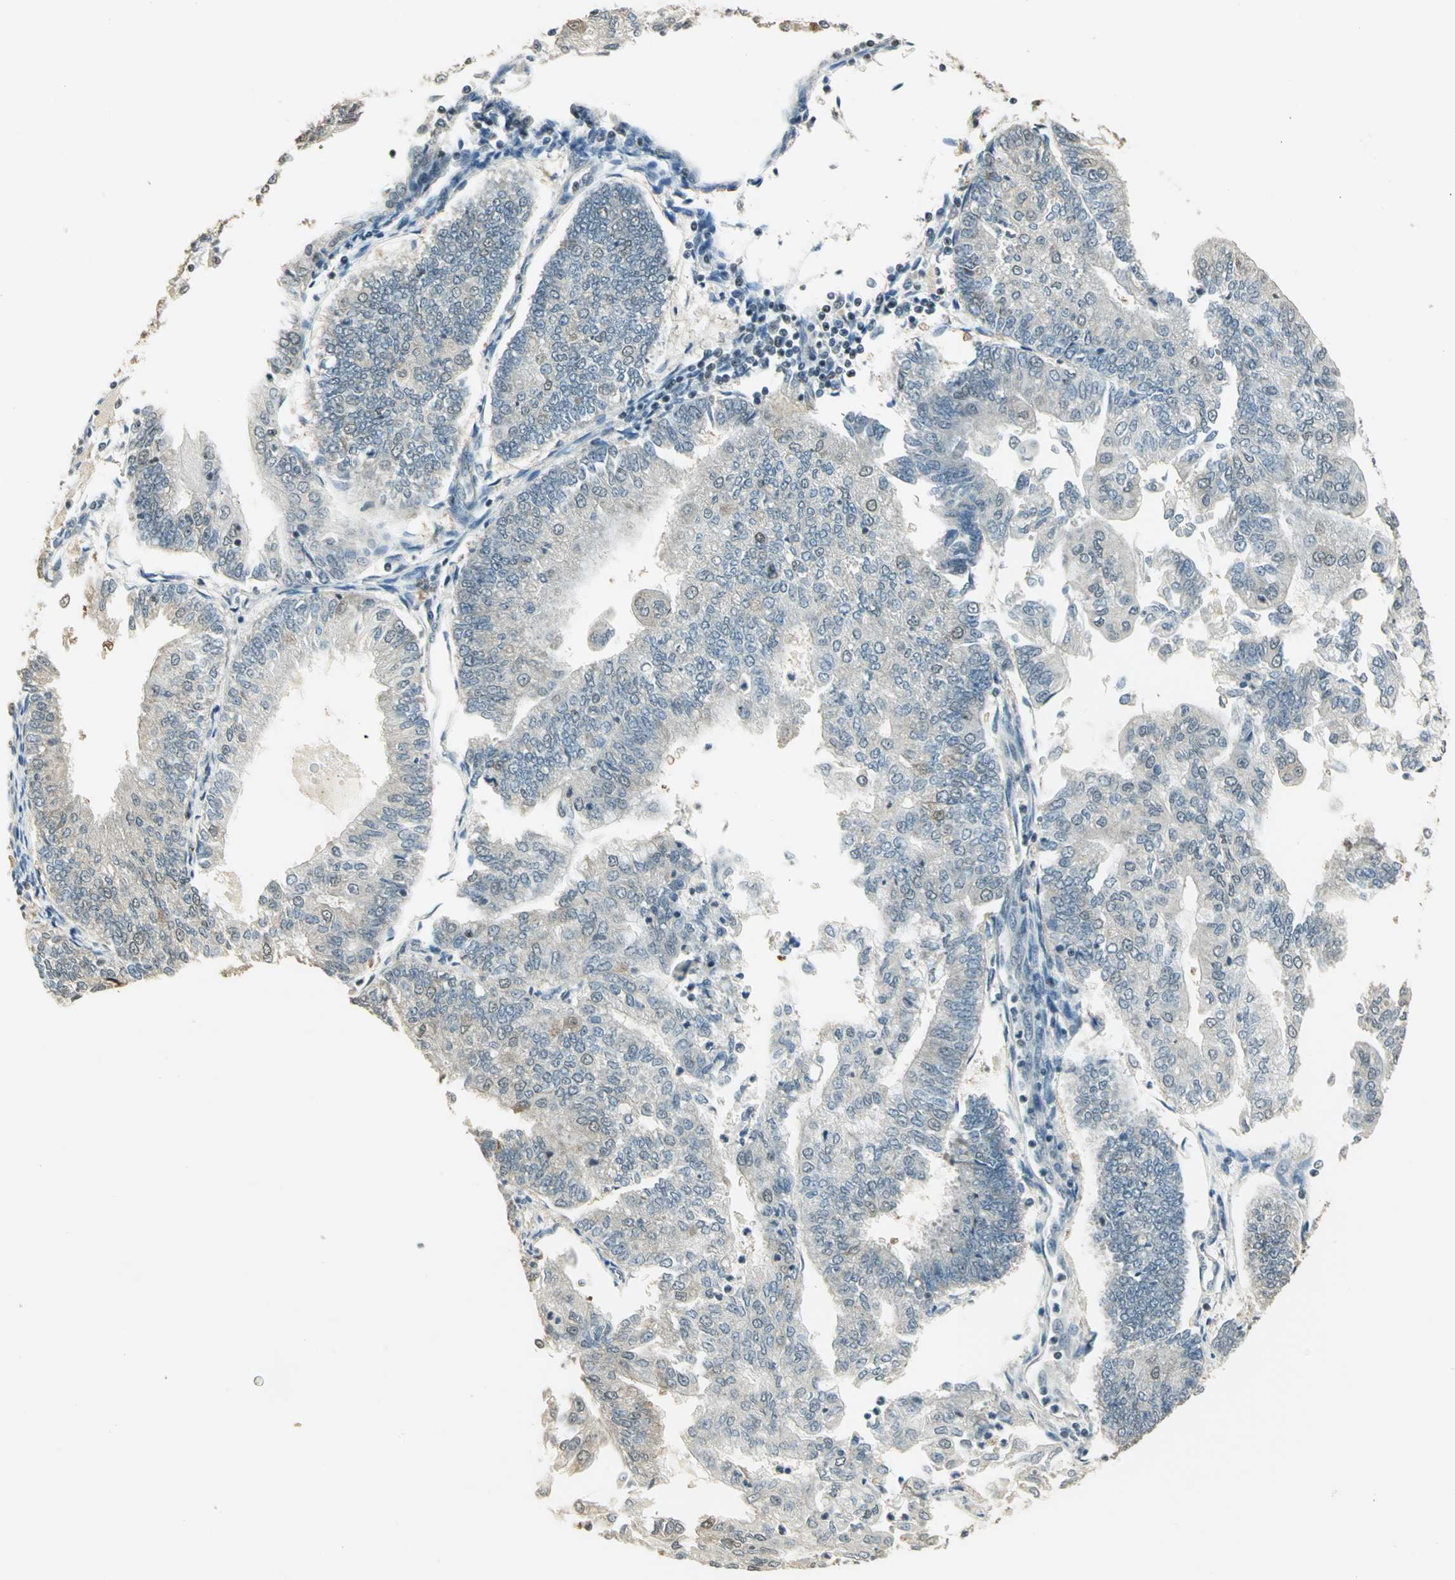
{"staining": {"intensity": "weak", "quantity": "<25%", "location": "nuclear"}, "tissue": "endometrial cancer", "cell_type": "Tumor cells", "image_type": "cancer", "snomed": [{"axis": "morphology", "description": "Adenocarcinoma, NOS"}, {"axis": "topography", "description": "Endometrium"}], "caption": "The micrograph displays no staining of tumor cells in endometrial cancer.", "gene": "ELF1", "patient": {"sex": "female", "age": 59}}